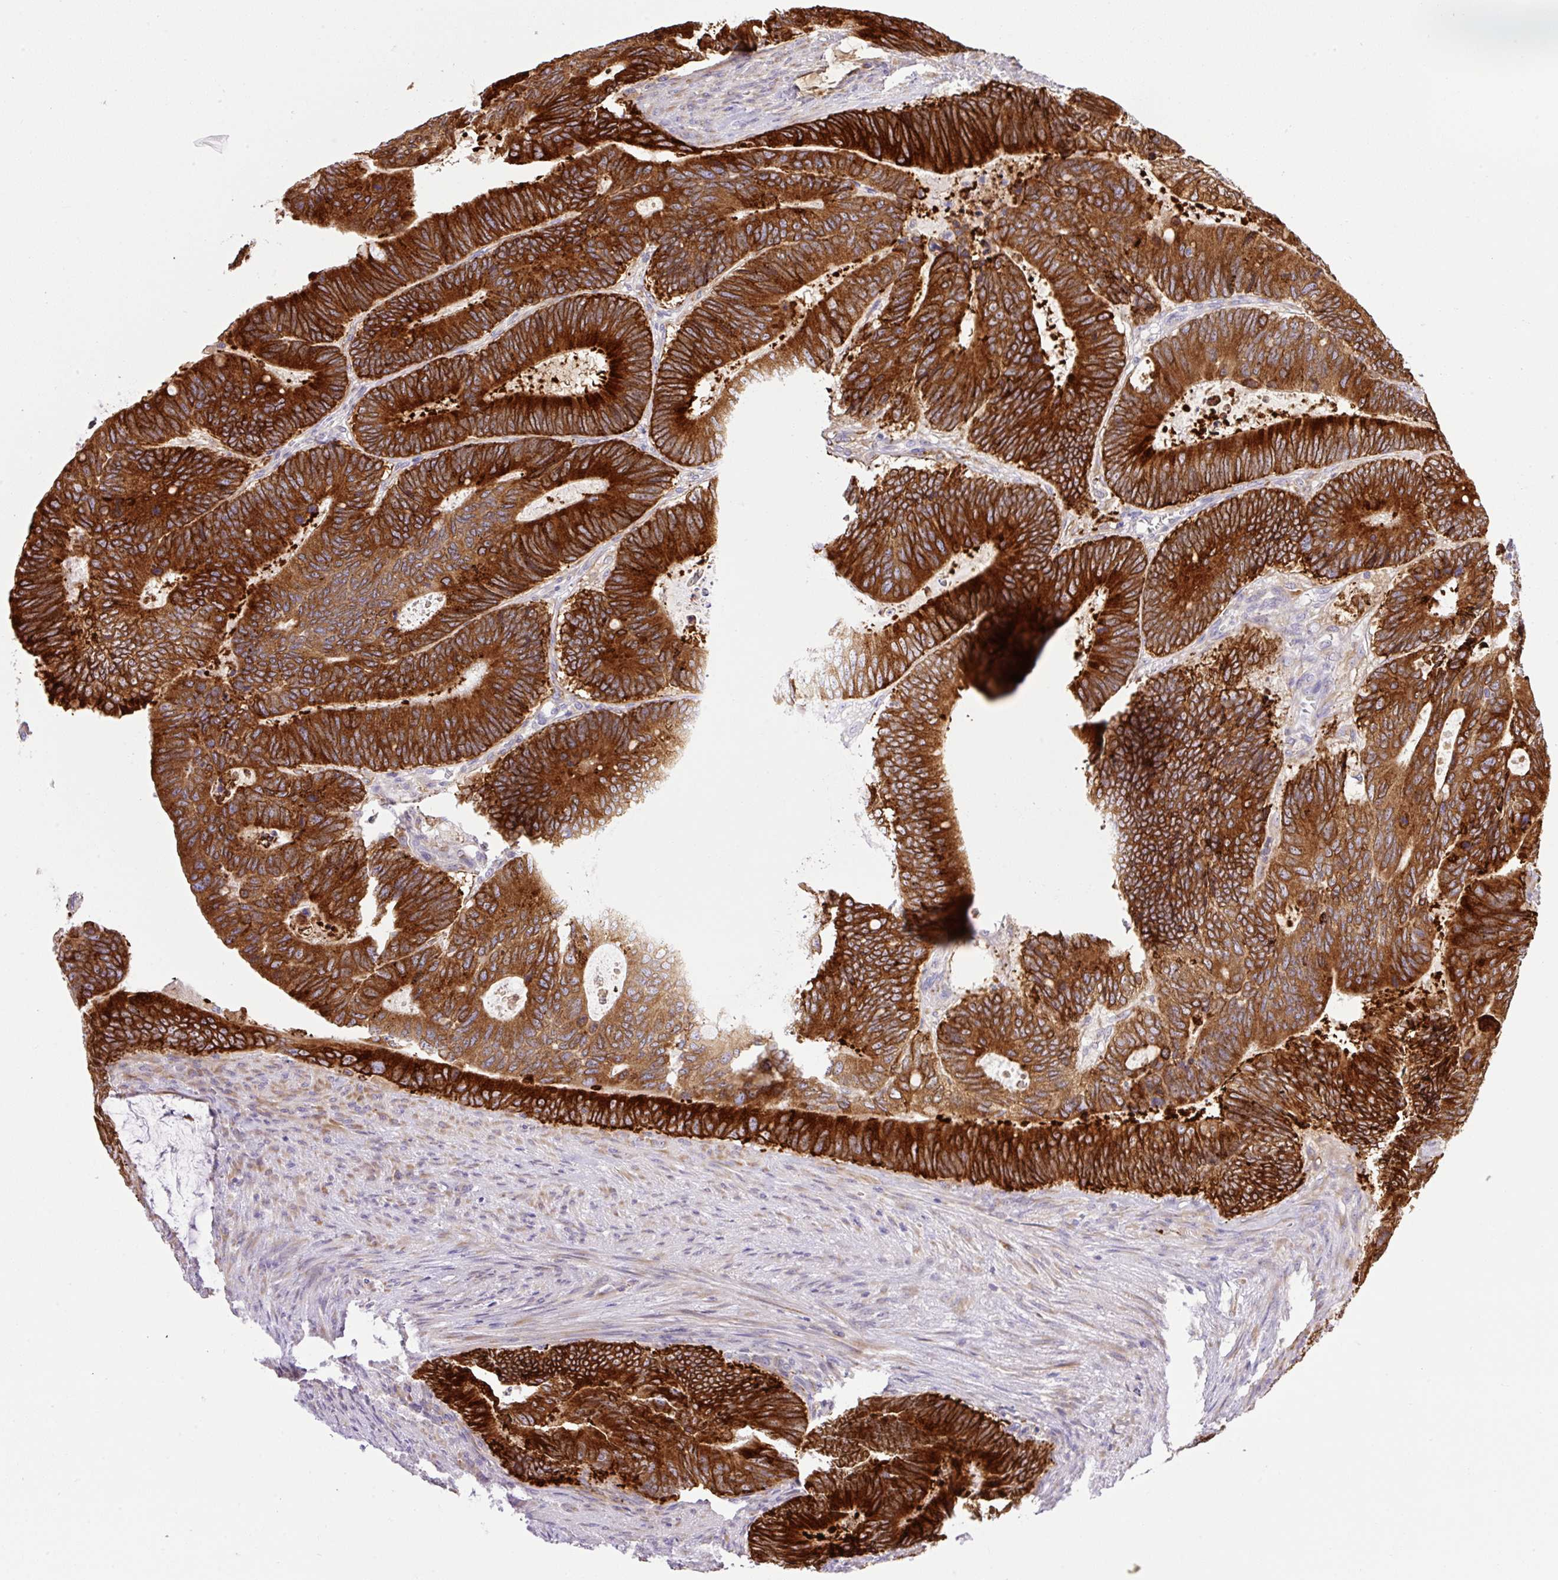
{"staining": {"intensity": "strong", "quantity": ">75%", "location": "cytoplasmic/membranous"}, "tissue": "colorectal cancer", "cell_type": "Tumor cells", "image_type": "cancer", "snomed": [{"axis": "morphology", "description": "Adenocarcinoma, NOS"}, {"axis": "topography", "description": "Colon"}], "caption": "Human adenocarcinoma (colorectal) stained with a brown dye demonstrates strong cytoplasmic/membranous positive expression in about >75% of tumor cells.", "gene": "POFUT1", "patient": {"sex": "male", "age": 62}}